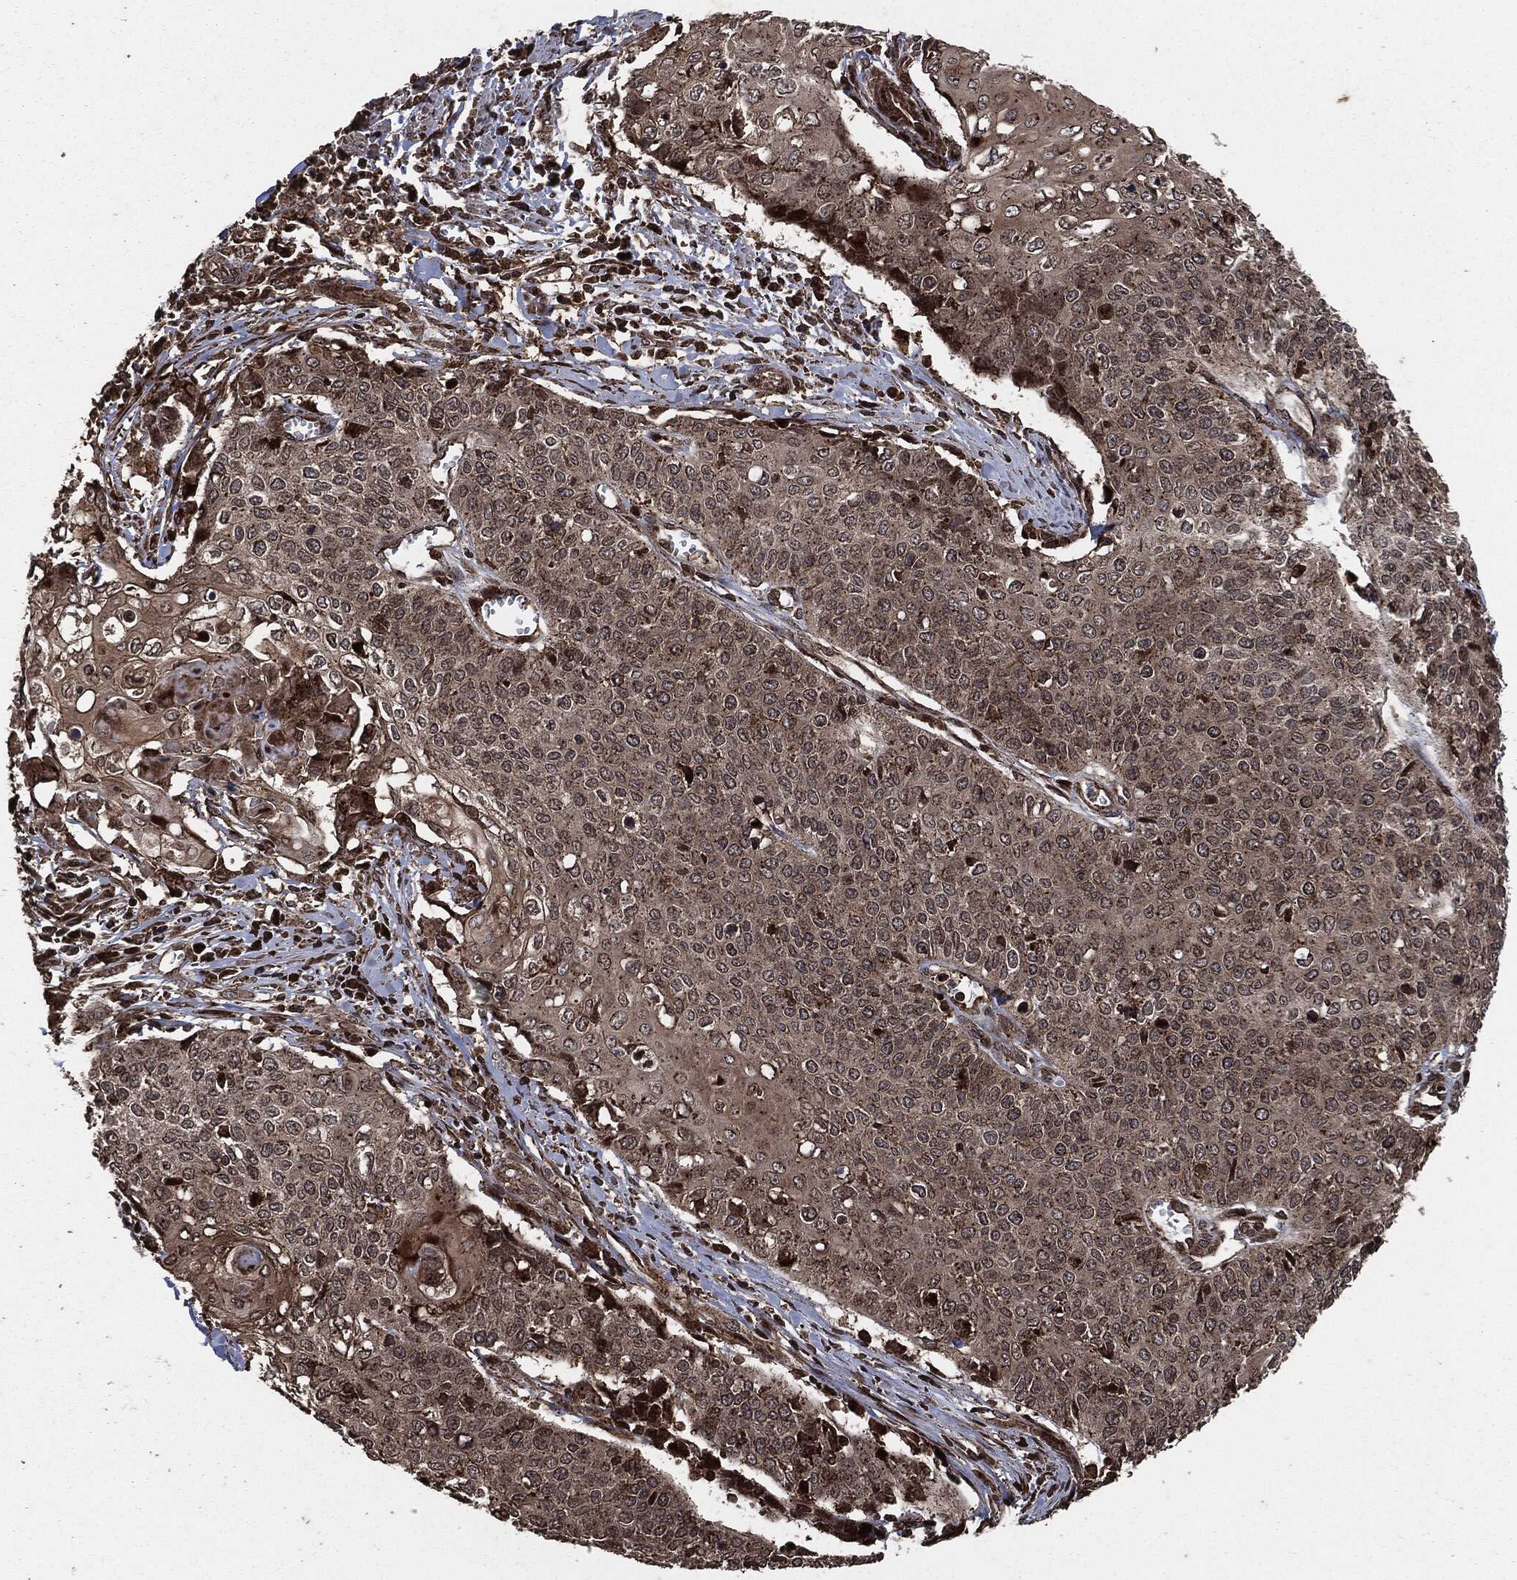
{"staining": {"intensity": "moderate", "quantity": "25%-75%", "location": "cytoplasmic/membranous"}, "tissue": "cervical cancer", "cell_type": "Tumor cells", "image_type": "cancer", "snomed": [{"axis": "morphology", "description": "Squamous cell carcinoma, NOS"}, {"axis": "topography", "description": "Cervix"}], "caption": "IHC micrograph of cervical cancer stained for a protein (brown), which exhibits medium levels of moderate cytoplasmic/membranous expression in approximately 25%-75% of tumor cells.", "gene": "IFIT1", "patient": {"sex": "female", "age": 39}}